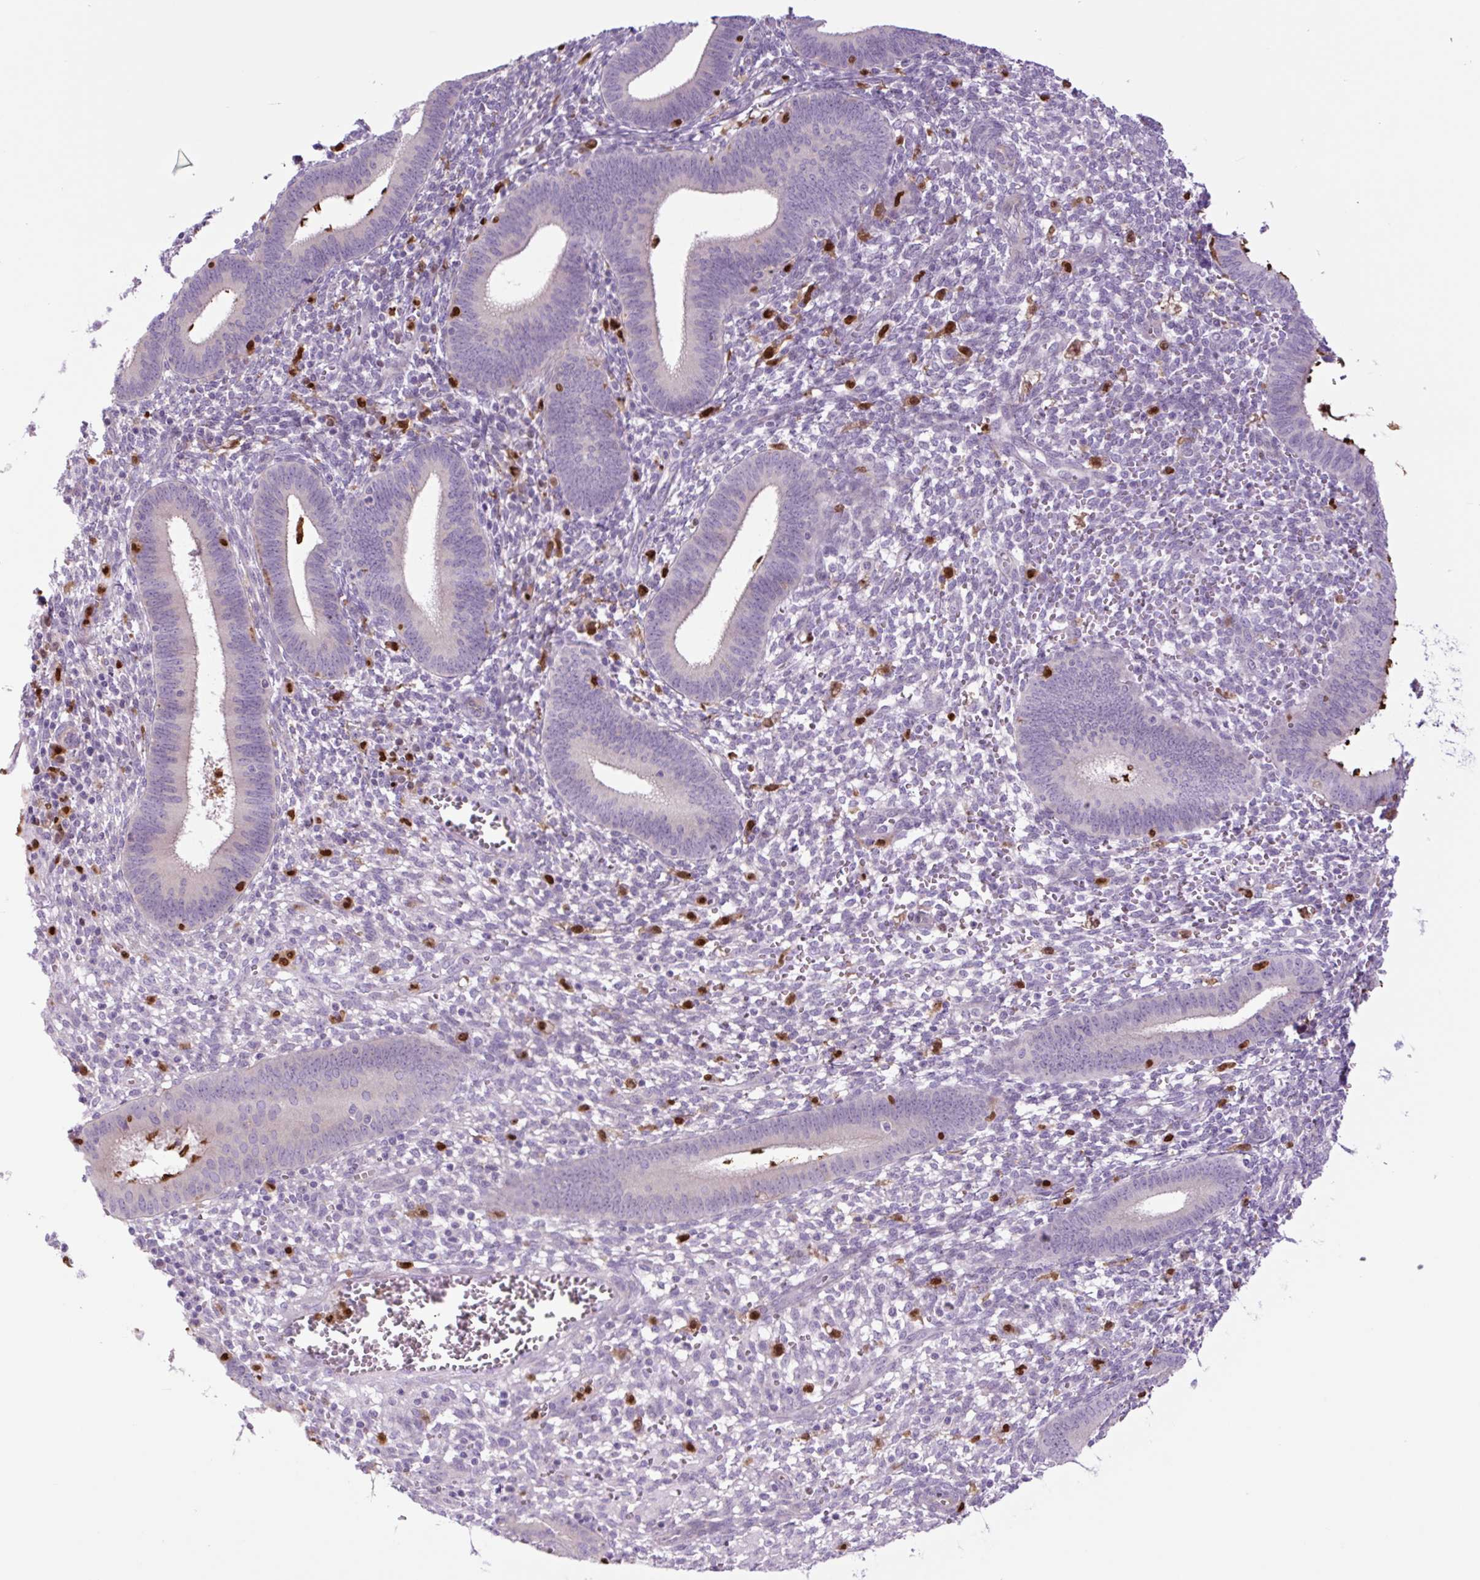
{"staining": {"intensity": "strong", "quantity": "<25%", "location": "nuclear"}, "tissue": "endometrium", "cell_type": "Cells in endometrial stroma", "image_type": "normal", "snomed": [{"axis": "morphology", "description": "Normal tissue, NOS"}, {"axis": "topography", "description": "Endometrium"}], "caption": "Cells in endometrial stroma display medium levels of strong nuclear staining in approximately <25% of cells in normal human endometrium.", "gene": "SPI1", "patient": {"sex": "female", "age": 41}}